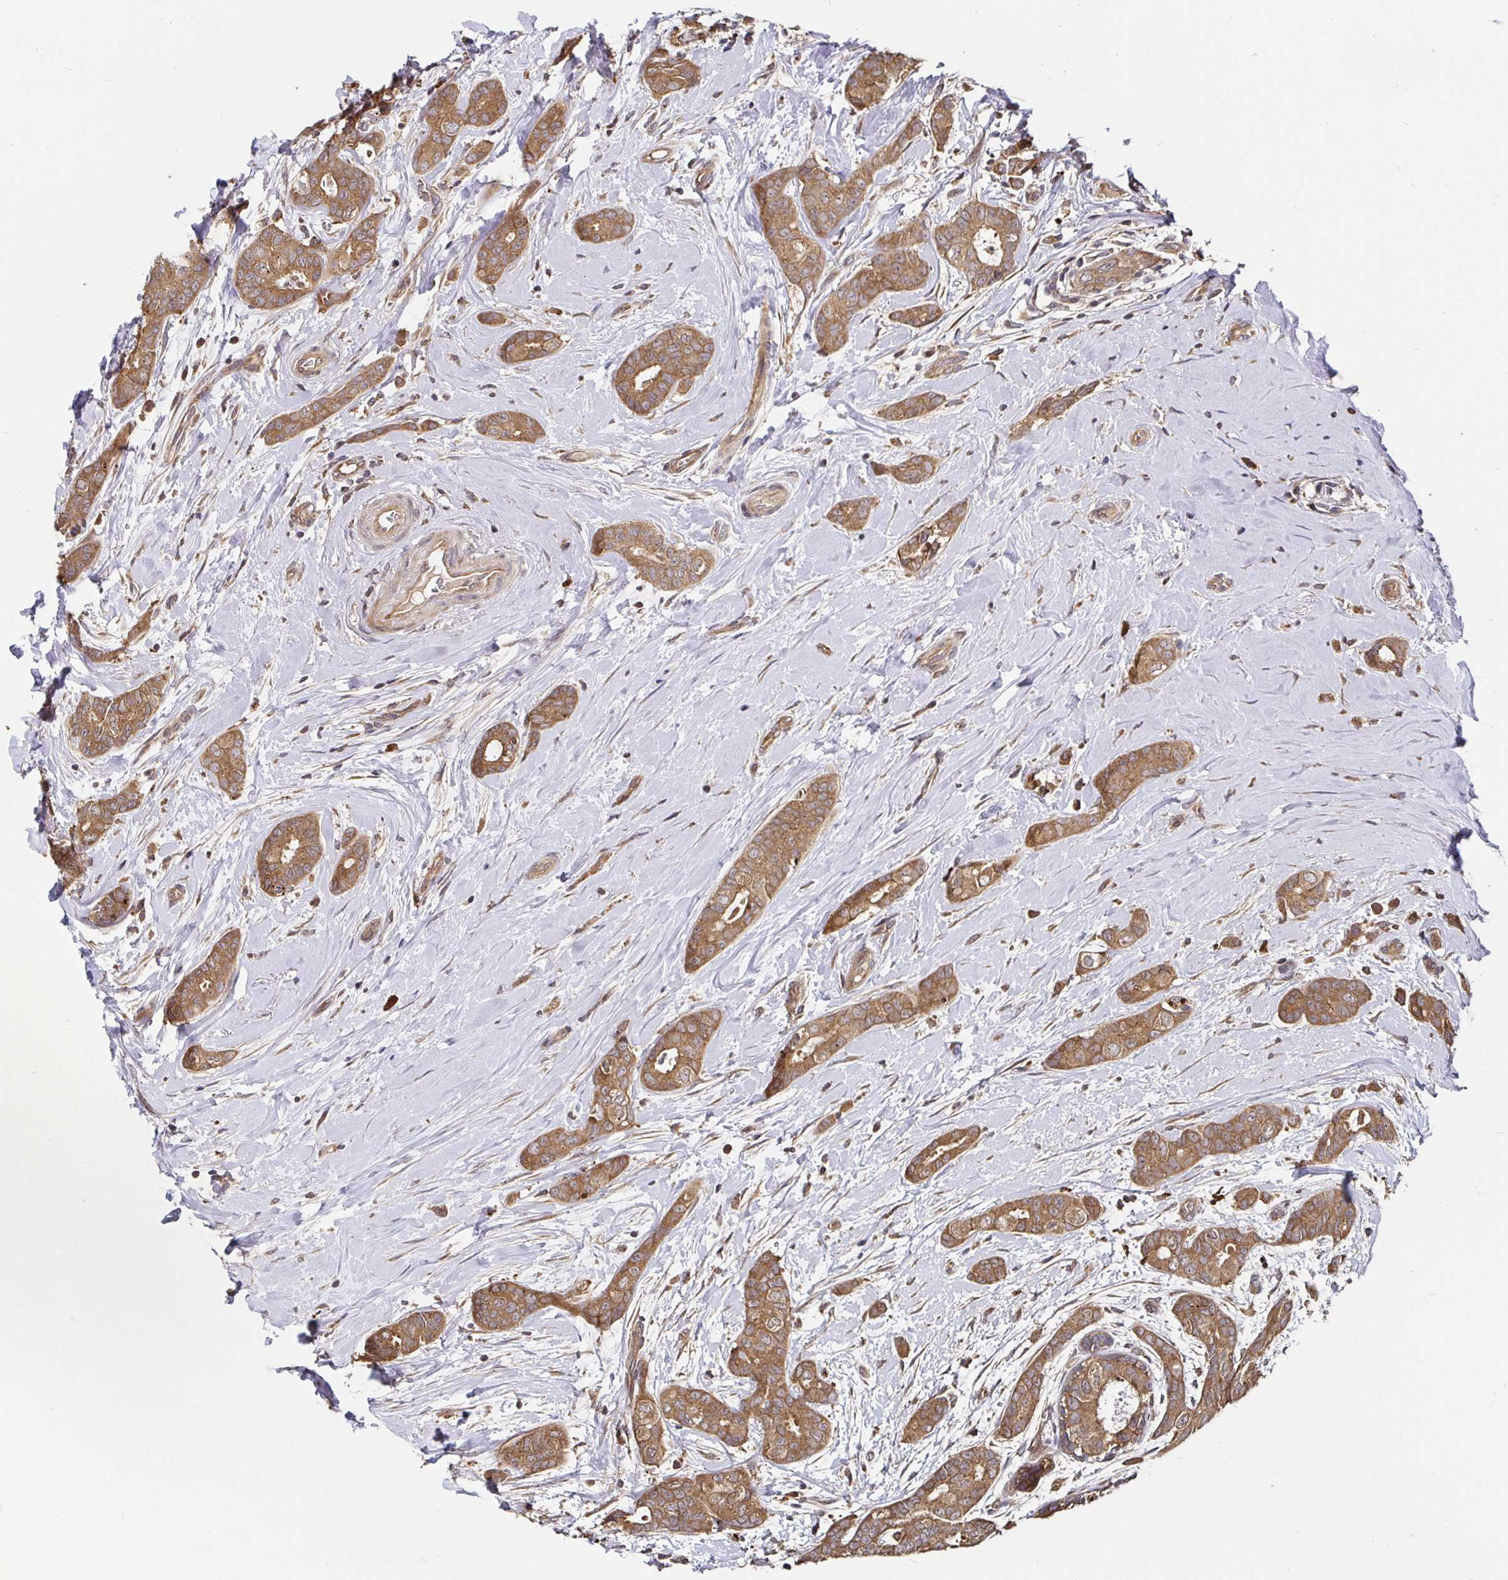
{"staining": {"intensity": "moderate", "quantity": ">75%", "location": "cytoplasmic/membranous"}, "tissue": "breast cancer", "cell_type": "Tumor cells", "image_type": "cancer", "snomed": [{"axis": "morphology", "description": "Duct carcinoma"}, {"axis": "topography", "description": "Breast"}], "caption": "Immunohistochemical staining of human breast cancer (invasive ductal carcinoma) demonstrates moderate cytoplasmic/membranous protein staining in approximately >75% of tumor cells. The staining was performed using DAB (3,3'-diaminobenzidine) to visualize the protein expression in brown, while the nuclei were stained in blue with hematoxylin (Magnification: 20x).", "gene": "MLST8", "patient": {"sex": "female", "age": 45}}